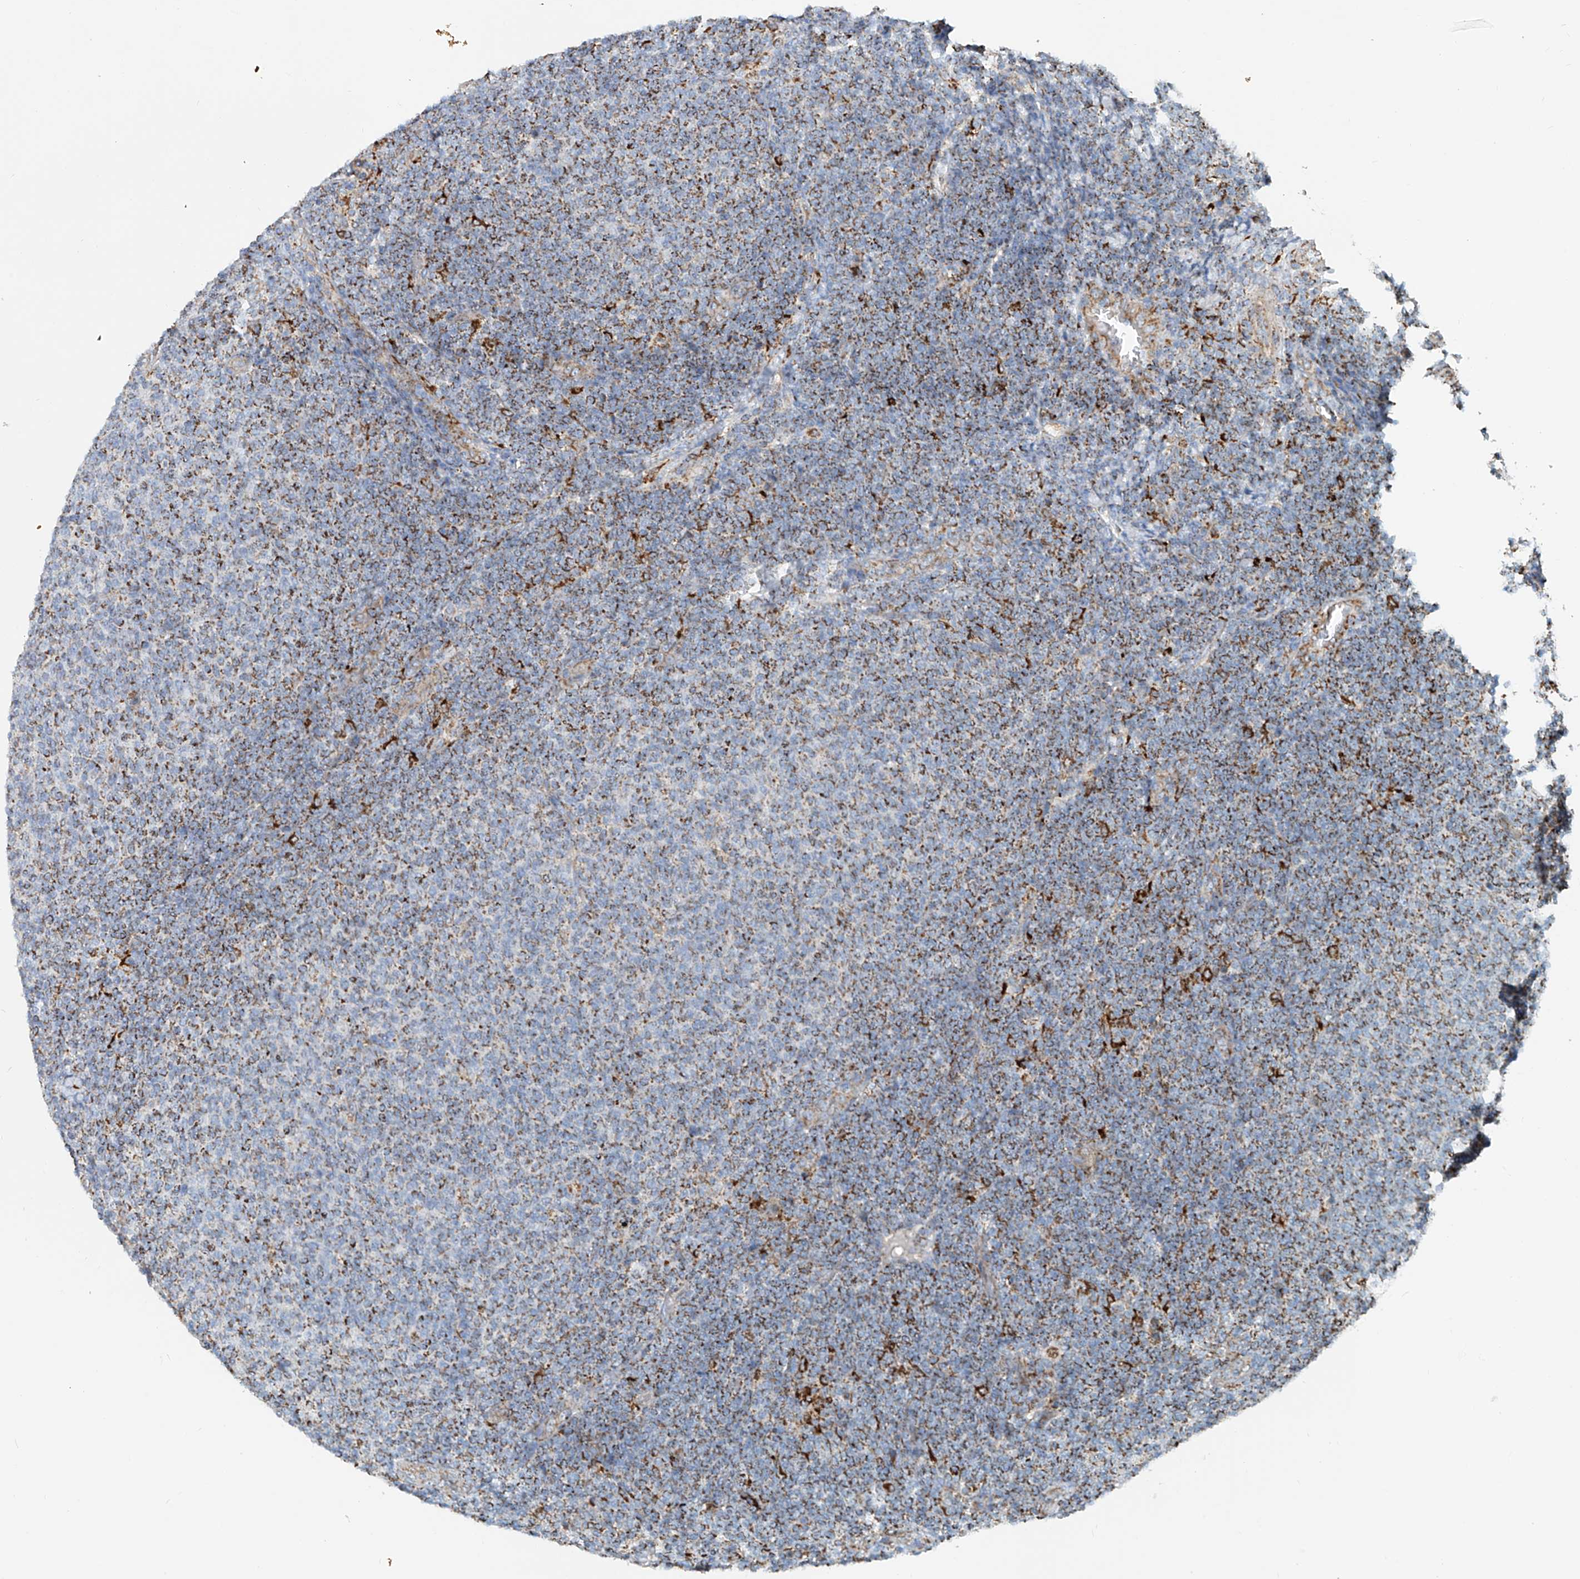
{"staining": {"intensity": "moderate", "quantity": "25%-75%", "location": "cytoplasmic/membranous"}, "tissue": "lymphoma", "cell_type": "Tumor cells", "image_type": "cancer", "snomed": [{"axis": "morphology", "description": "Malignant lymphoma, non-Hodgkin's type, Low grade"}, {"axis": "topography", "description": "Lymph node"}], "caption": "This histopathology image exhibits lymphoma stained with immunohistochemistry to label a protein in brown. The cytoplasmic/membranous of tumor cells show moderate positivity for the protein. Nuclei are counter-stained blue.", "gene": "CARD10", "patient": {"sex": "male", "age": 66}}